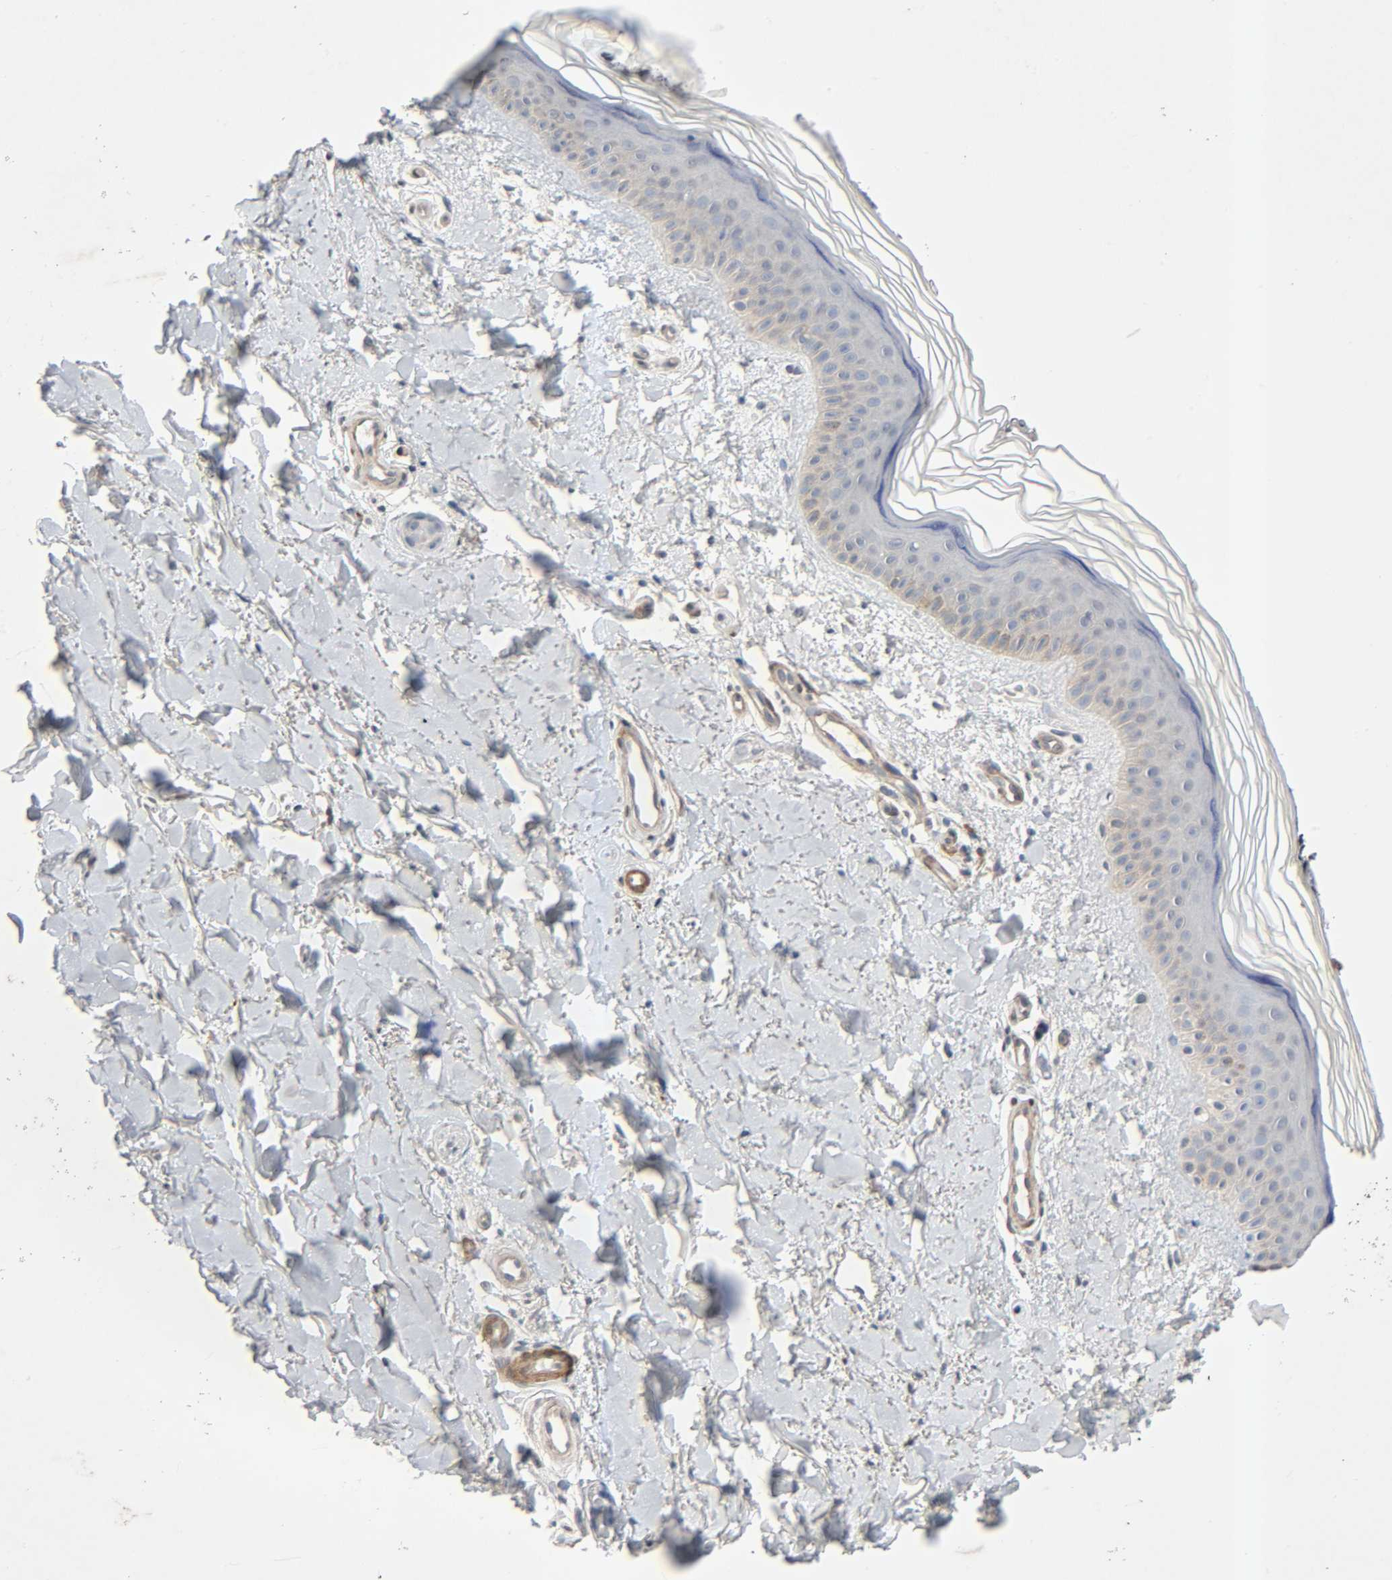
{"staining": {"intensity": "weak", "quantity": ">75%", "location": "cytoplasmic/membranous"}, "tissue": "skin", "cell_type": "Fibroblasts", "image_type": "normal", "snomed": [{"axis": "morphology", "description": "Normal tissue, NOS"}, {"axis": "topography", "description": "Skin"}], "caption": "The photomicrograph exhibits a brown stain indicating the presence of a protein in the cytoplasmic/membranous of fibroblasts in skin.", "gene": "PTK2", "patient": {"sex": "female", "age": 19}}